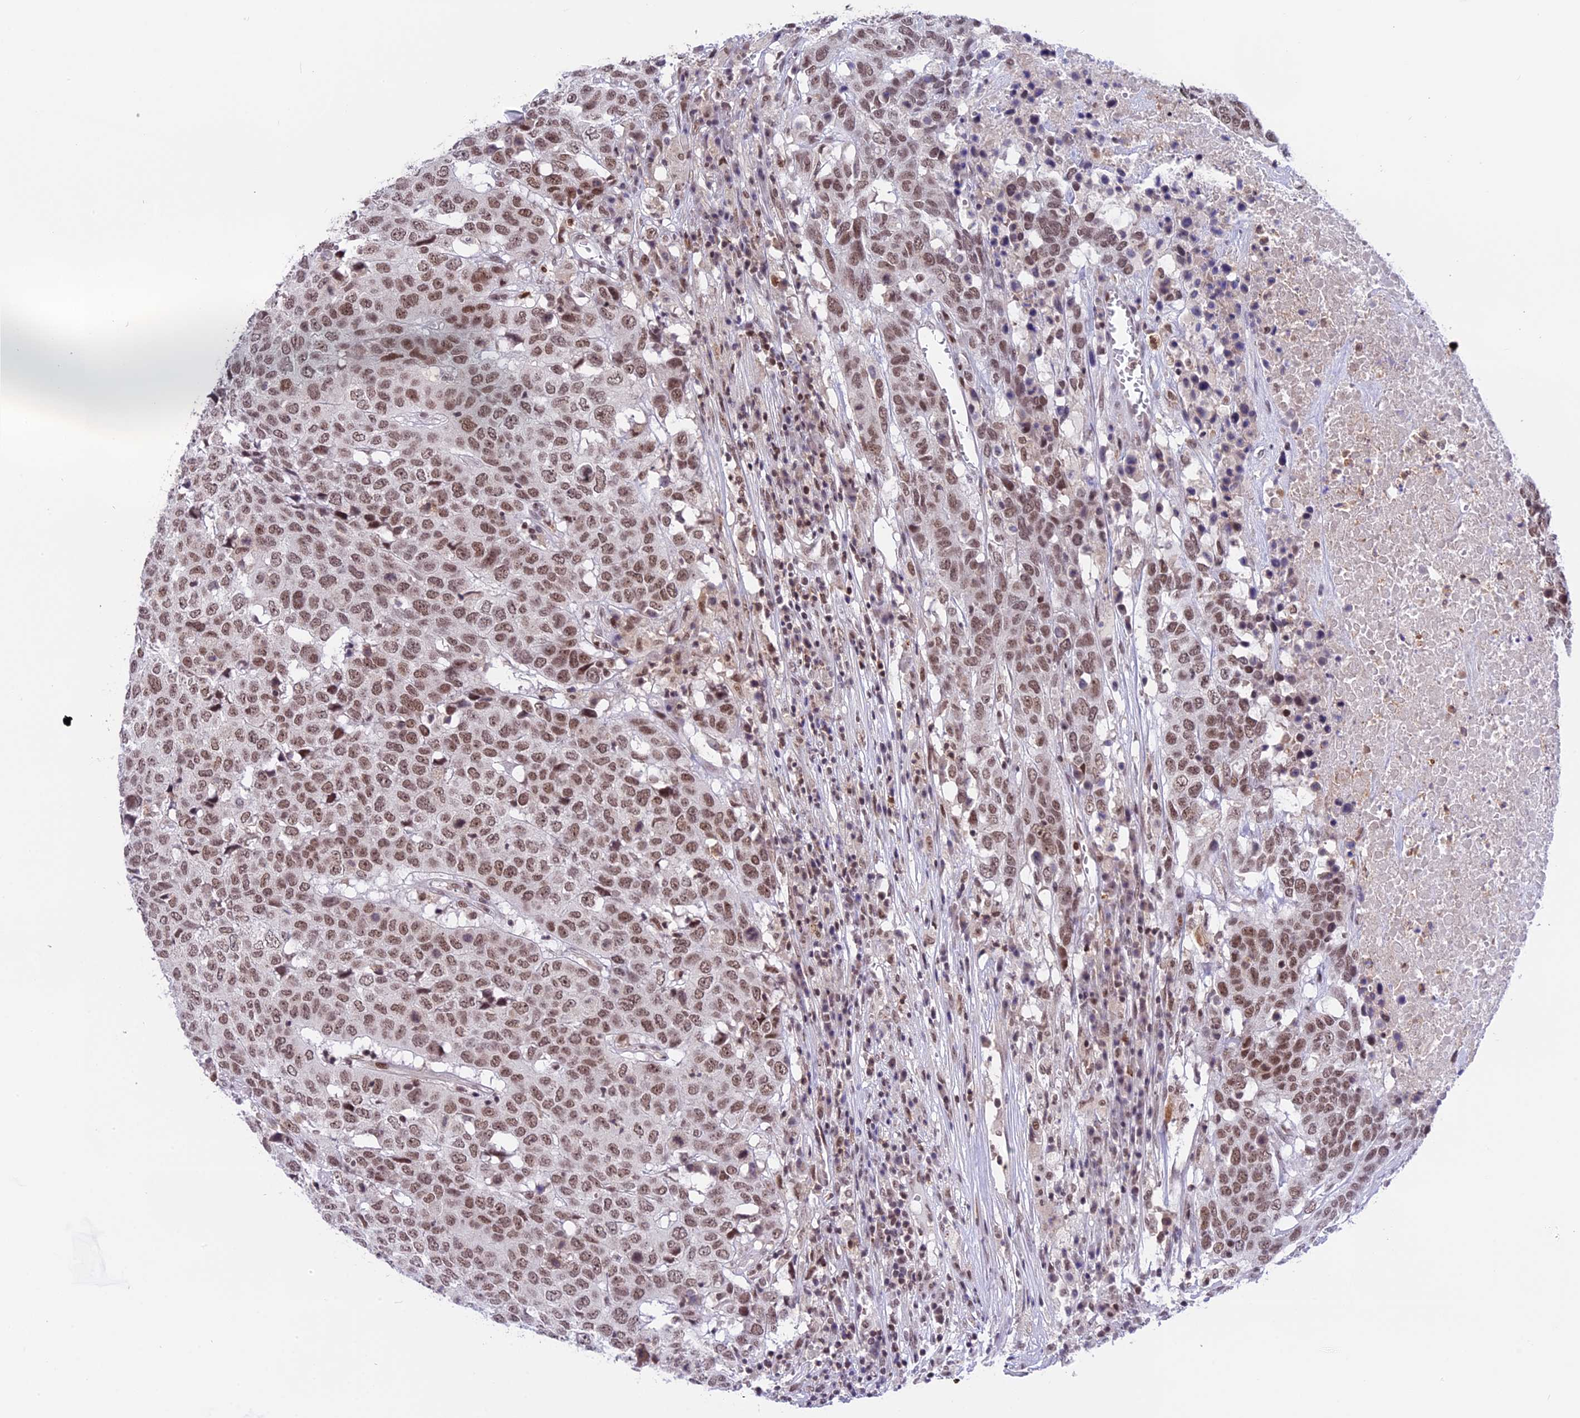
{"staining": {"intensity": "moderate", "quantity": ">75%", "location": "nuclear"}, "tissue": "head and neck cancer", "cell_type": "Tumor cells", "image_type": "cancer", "snomed": [{"axis": "morphology", "description": "Squamous cell carcinoma, NOS"}, {"axis": "topography", "description": "Head-Neck"}], "caption": "A medium amount of moderate nuclear positivity is present in approximately >75% of tumor cells in head and neck cancer tissue. (DAB (3,3'-diaminobenzidine) = brown stain, brightfield microscopy at high magnification).", "gene": "TADA3", "patient": {"sex": "male", "age": 66}}